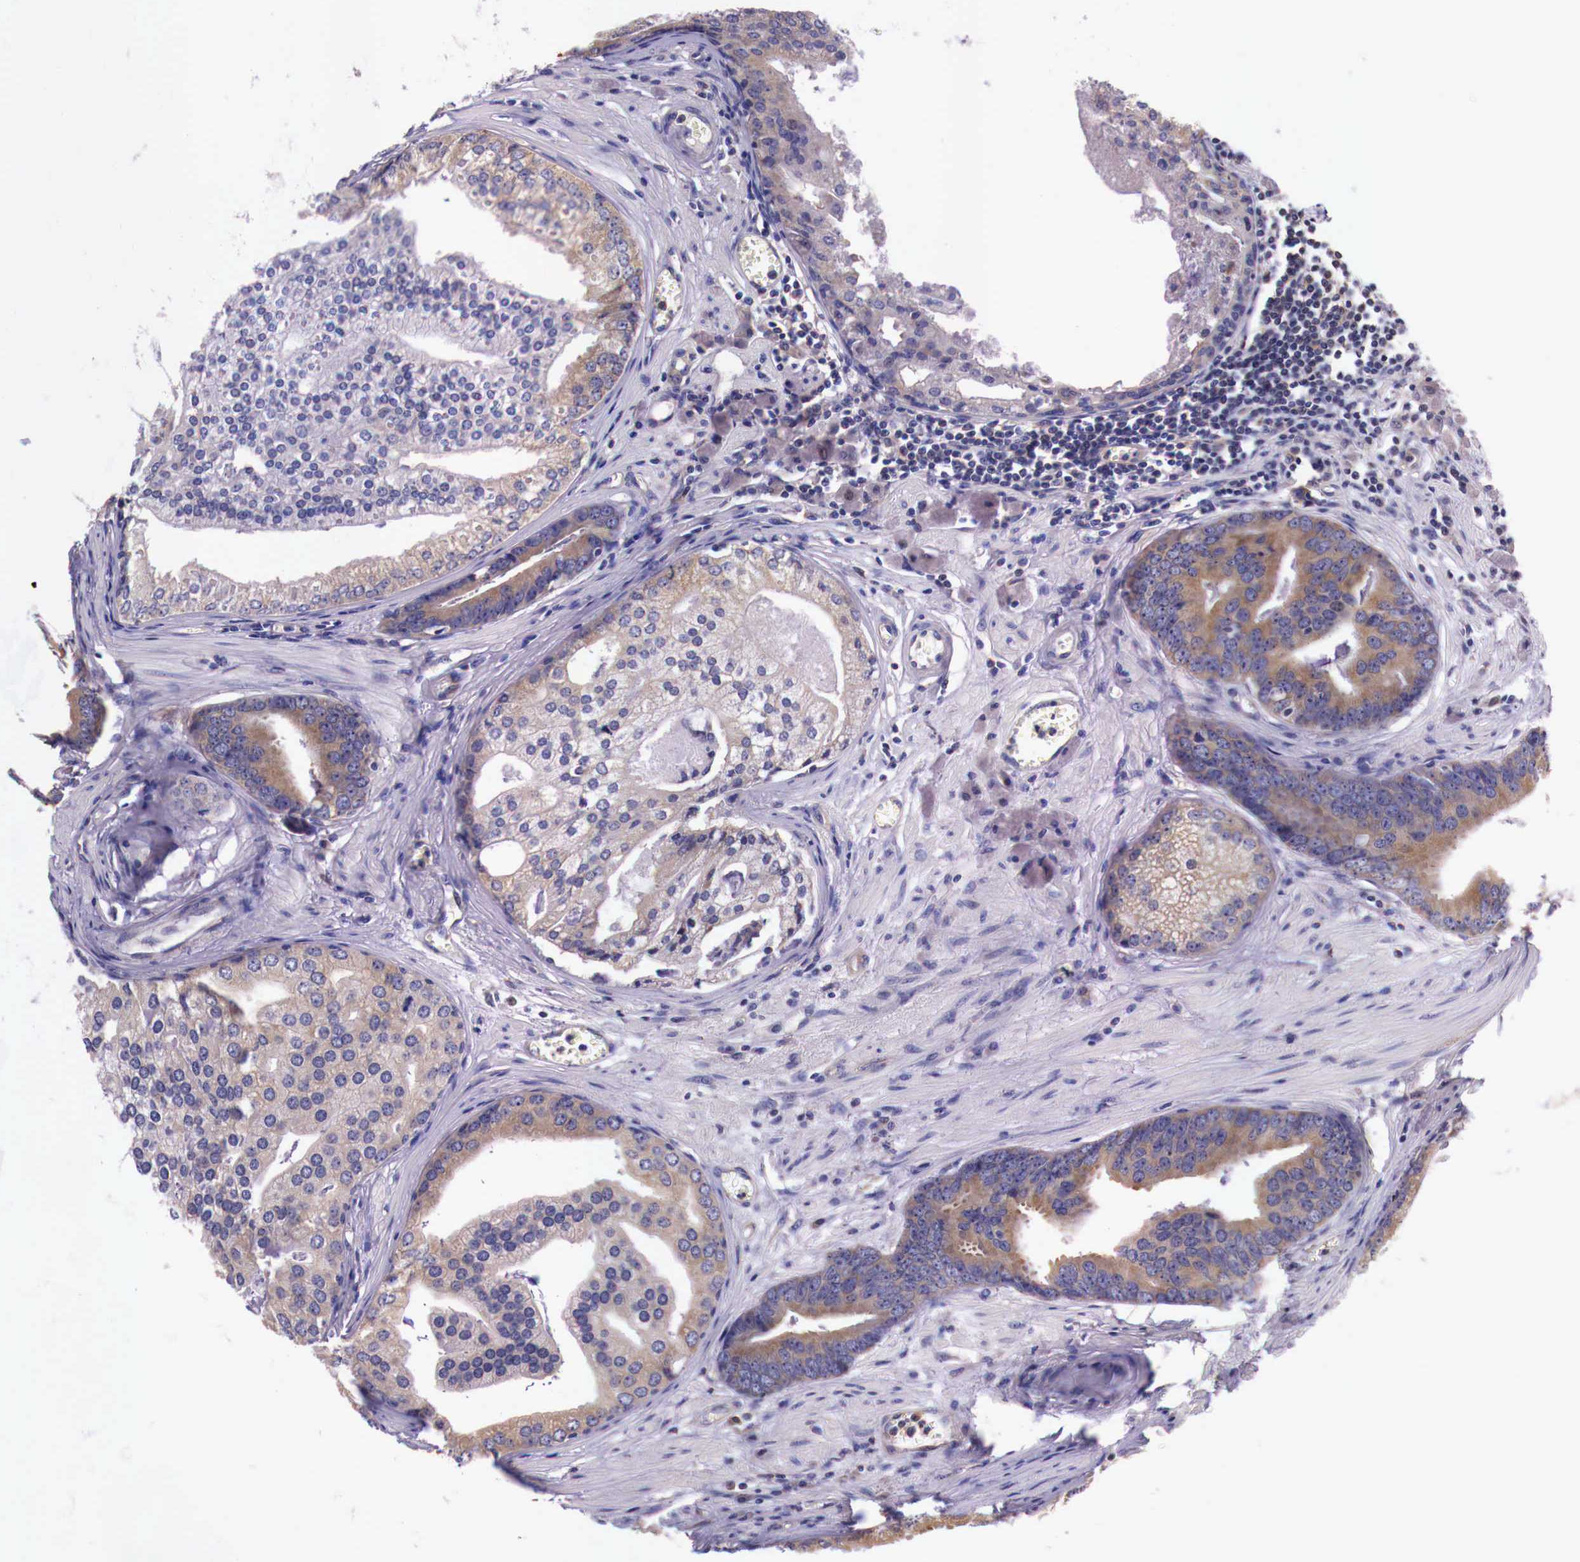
{"staining": {"intensity": "moderate", "quantity": "25%-75%", "location": "cytoplasmic/membranous"}, "tissue": "prostate cancer", "cell_type": "Tumor cells", "image_type": "cancer", "snomed": [{"axis": "morphology", "description": "Adenocarcinoma, High grade"}, {"axis": "topography", "description": "Prostate"}], "caption": "Prostate cancer tissue shows moderate cytoplasmic/membranous positivity in approximately 25%-75% of tumor cells, visualized by immunohistochemistry.", "gene": "GRIPAP1", "patient": {"sex": "male", "age": 56}}